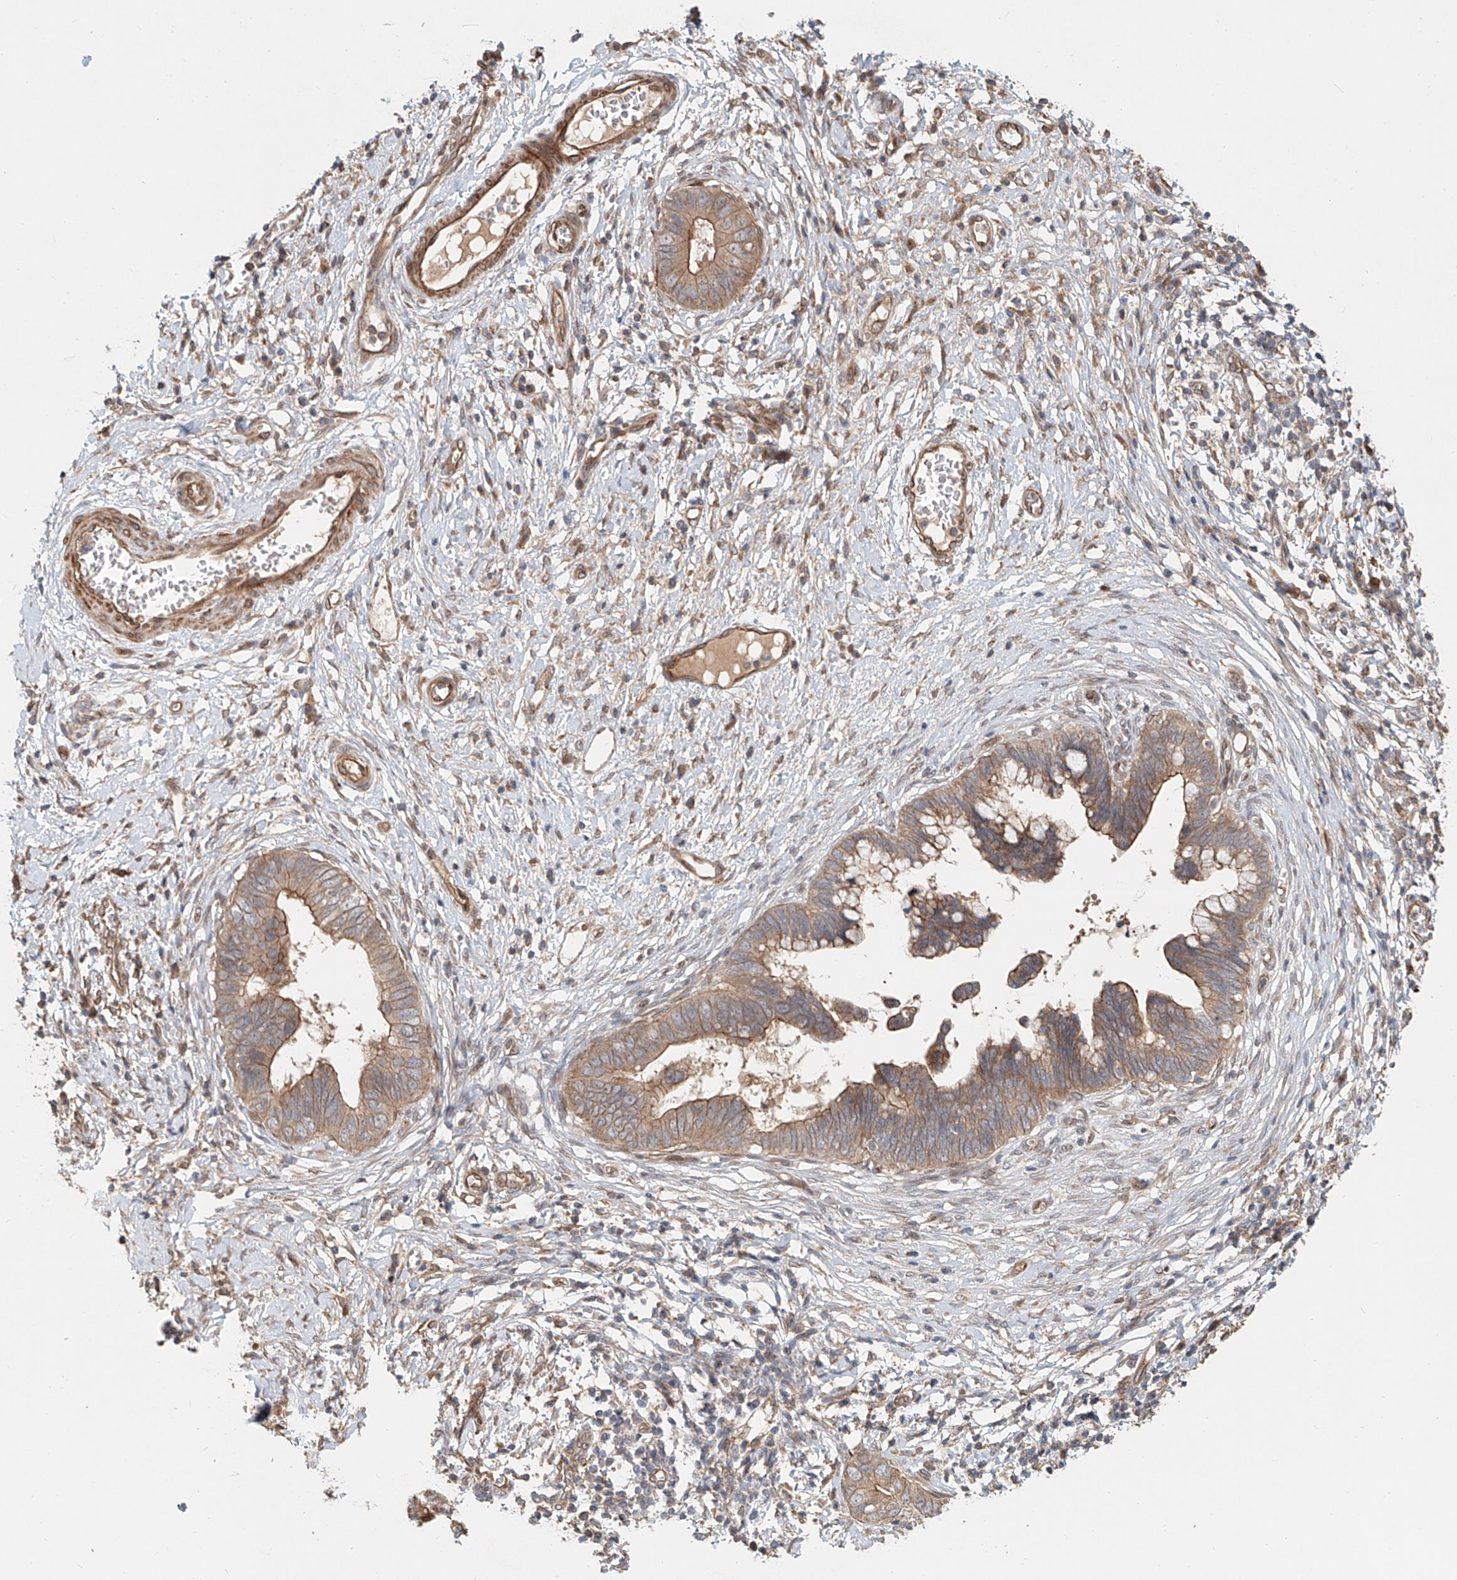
{"staining": {"intensity": "moderate", "quantity": "25%-75%", "location": "cytoplasmic/membranous"}, "tissue": "cervical cancer", "cell_type": "Tumor cells", "image_type": "cancer", "snomed": [{"axis": "morphology", "description": "Adenocarcinoma, NOS"}, {"axis": "topography", "description": "Cervix"}], "caption": "Tumor cells demonstrate moderate cytoplasmic/membranous positivity in approximately 25%-75% of cells in cervical adenocarcinoma. Immunohistochemistry stains the protein in brown and the nuclei are stained blue.", "gene": "SASH1", "patient": {"sex": "female", "age": 44}}